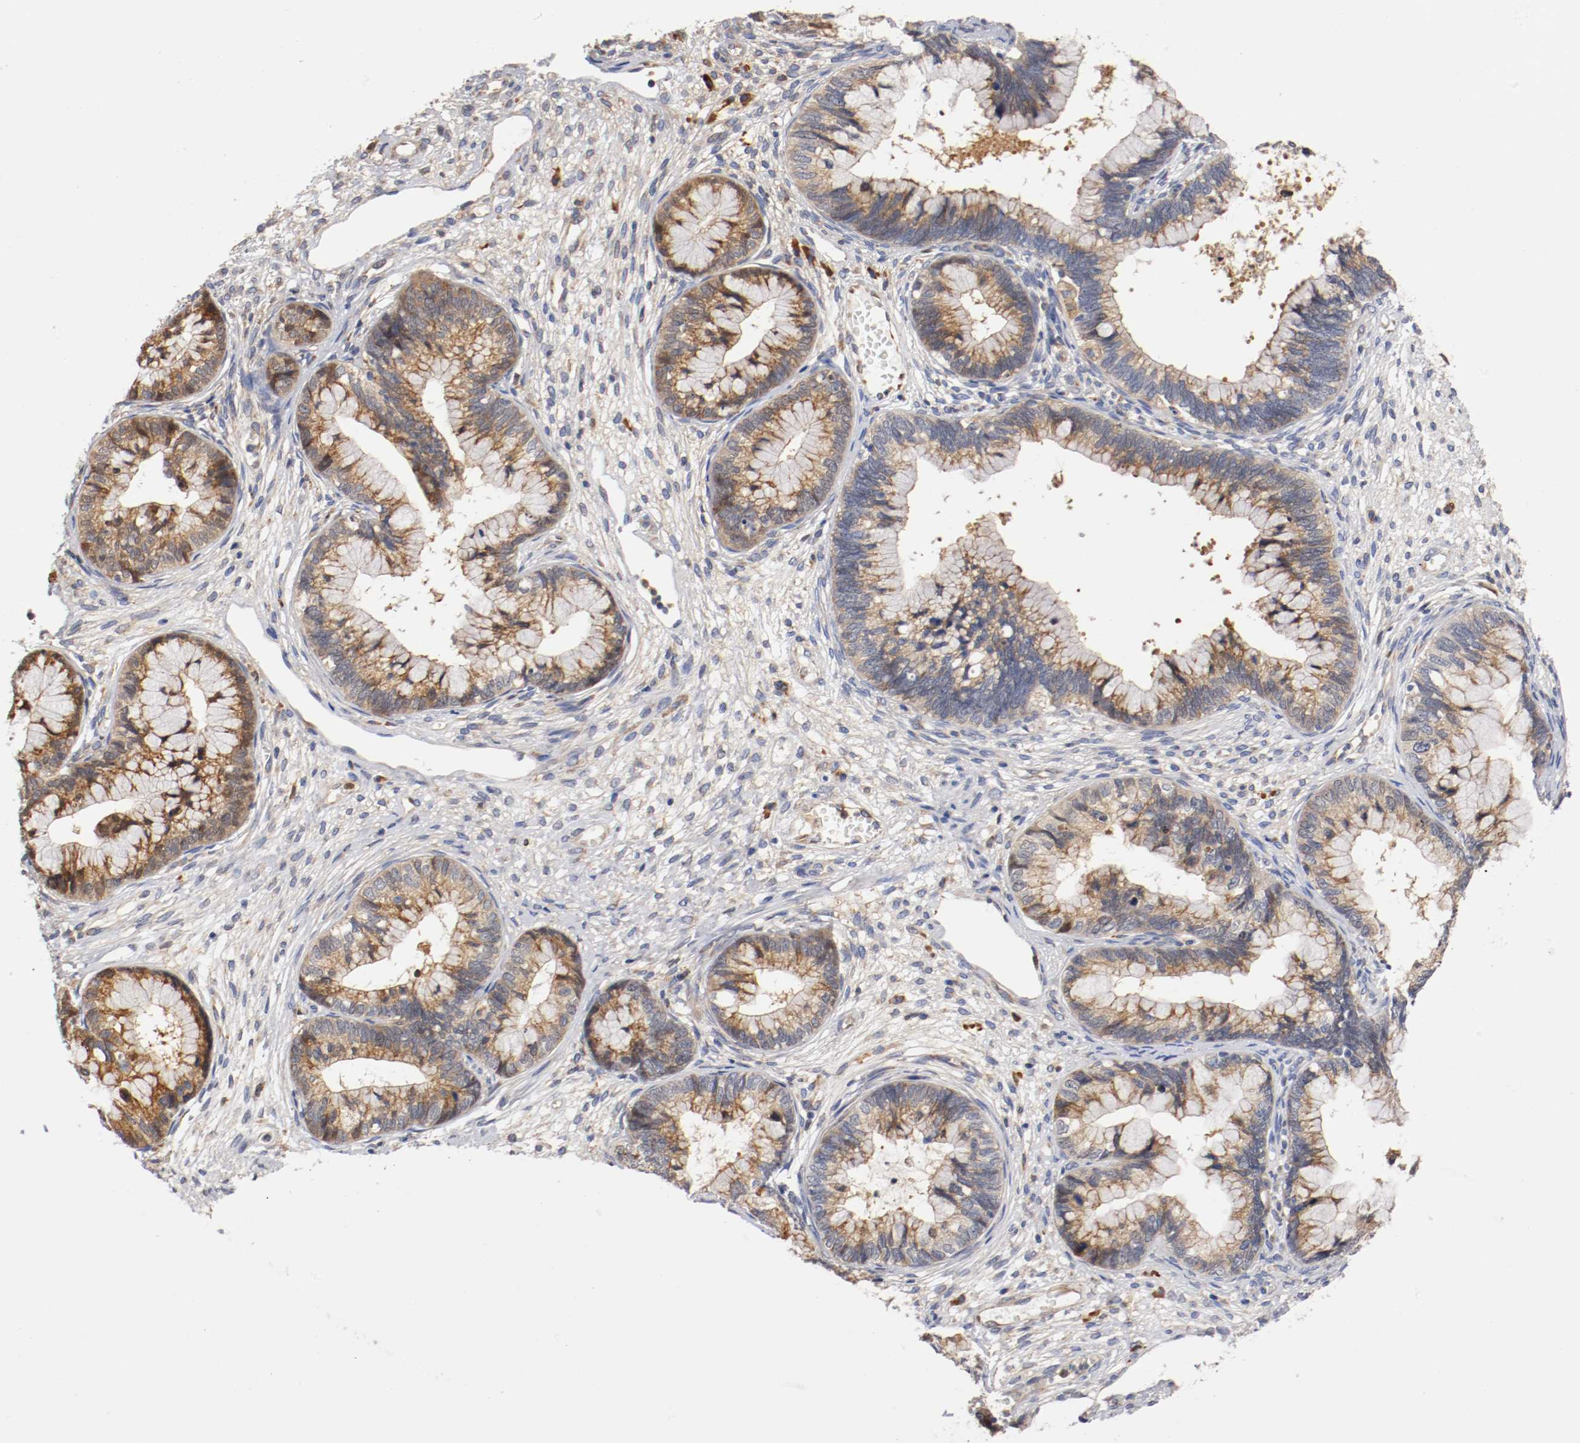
{"staining": {"intensity": "weak", "quantity": ">75%", "location": "cytoplasmic/membranous"}, "tissue": "cervical cancer", "cell_type": "Tumor cells", "image_type": "cancer", "snomed": [{"axis": "morphology", "description": "Adenocarcinoma, NOS"}, {"axis": "topography", "description": "Cervix"}], "caption": "Protein expression analysis of human cervical adenocarcinoma reveals weak cytoplasmic/membranous staining in approximately >75% of tumor cells.", "gene": "TNFSF13", "patient": {"sex": "female", "age": 44}}